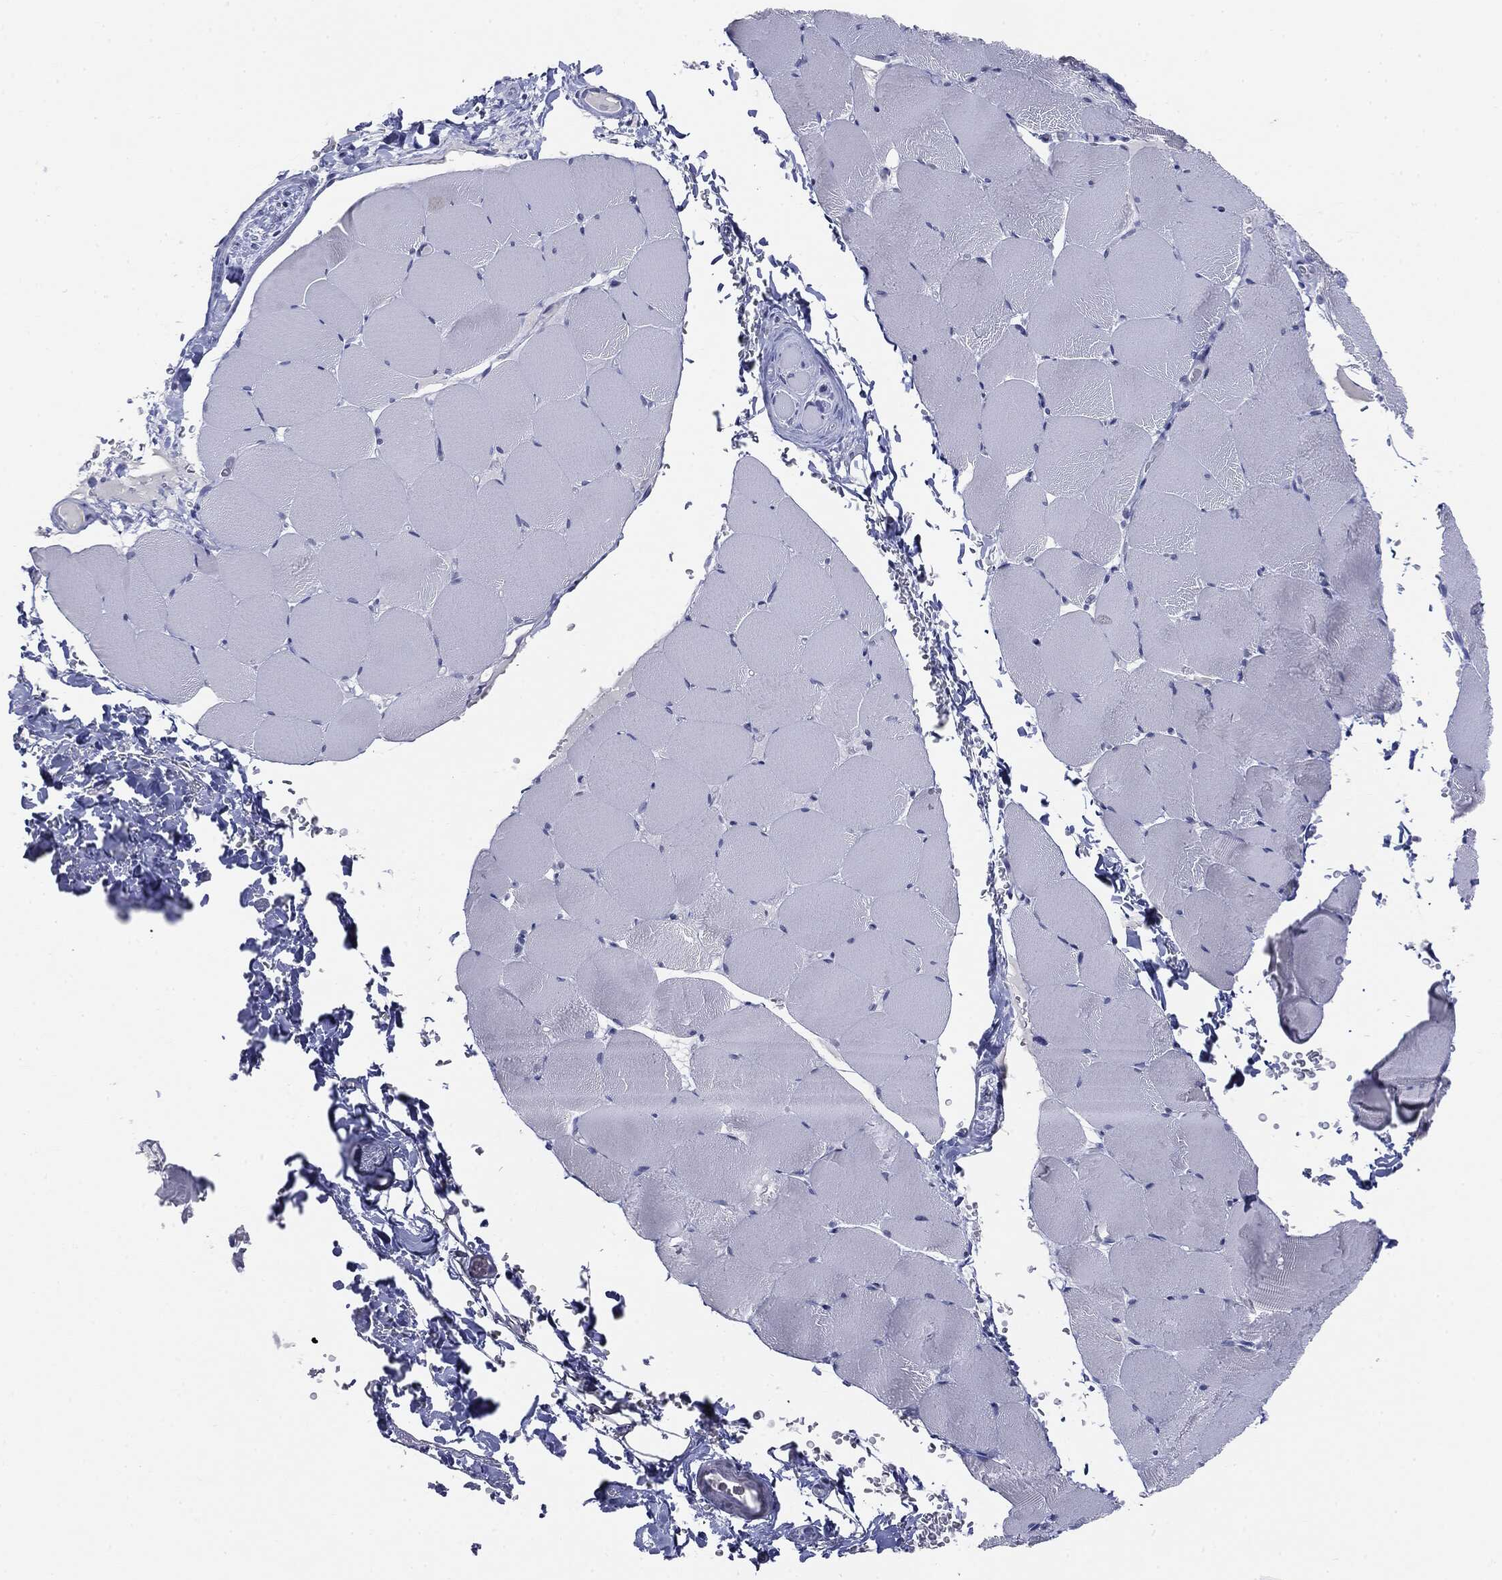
{"staining": {"intensity": "negative", "quantity": "none", "location": "none"}, "tissue": "skeletal muscle", "cell_type": "Myocytes", "image_type": "normal", "snomed": [{"axis": "morphology", "description": "Normal tissue, NOS"}, {"axis": "topography", "description": "Skeletal muscle"}], "caption": "Immunohistochemical staining of normal skeletal muscle displays no significant staining in myocytes. (Stains: DAB (3,3'-diaminobenzidine) immunohistochemistry with hematoxylin counter stain, Microscopy: brightfield microscopy at high magnification).", "gene": "CGB1", "patient": {"sex": "female", "age": 37}}